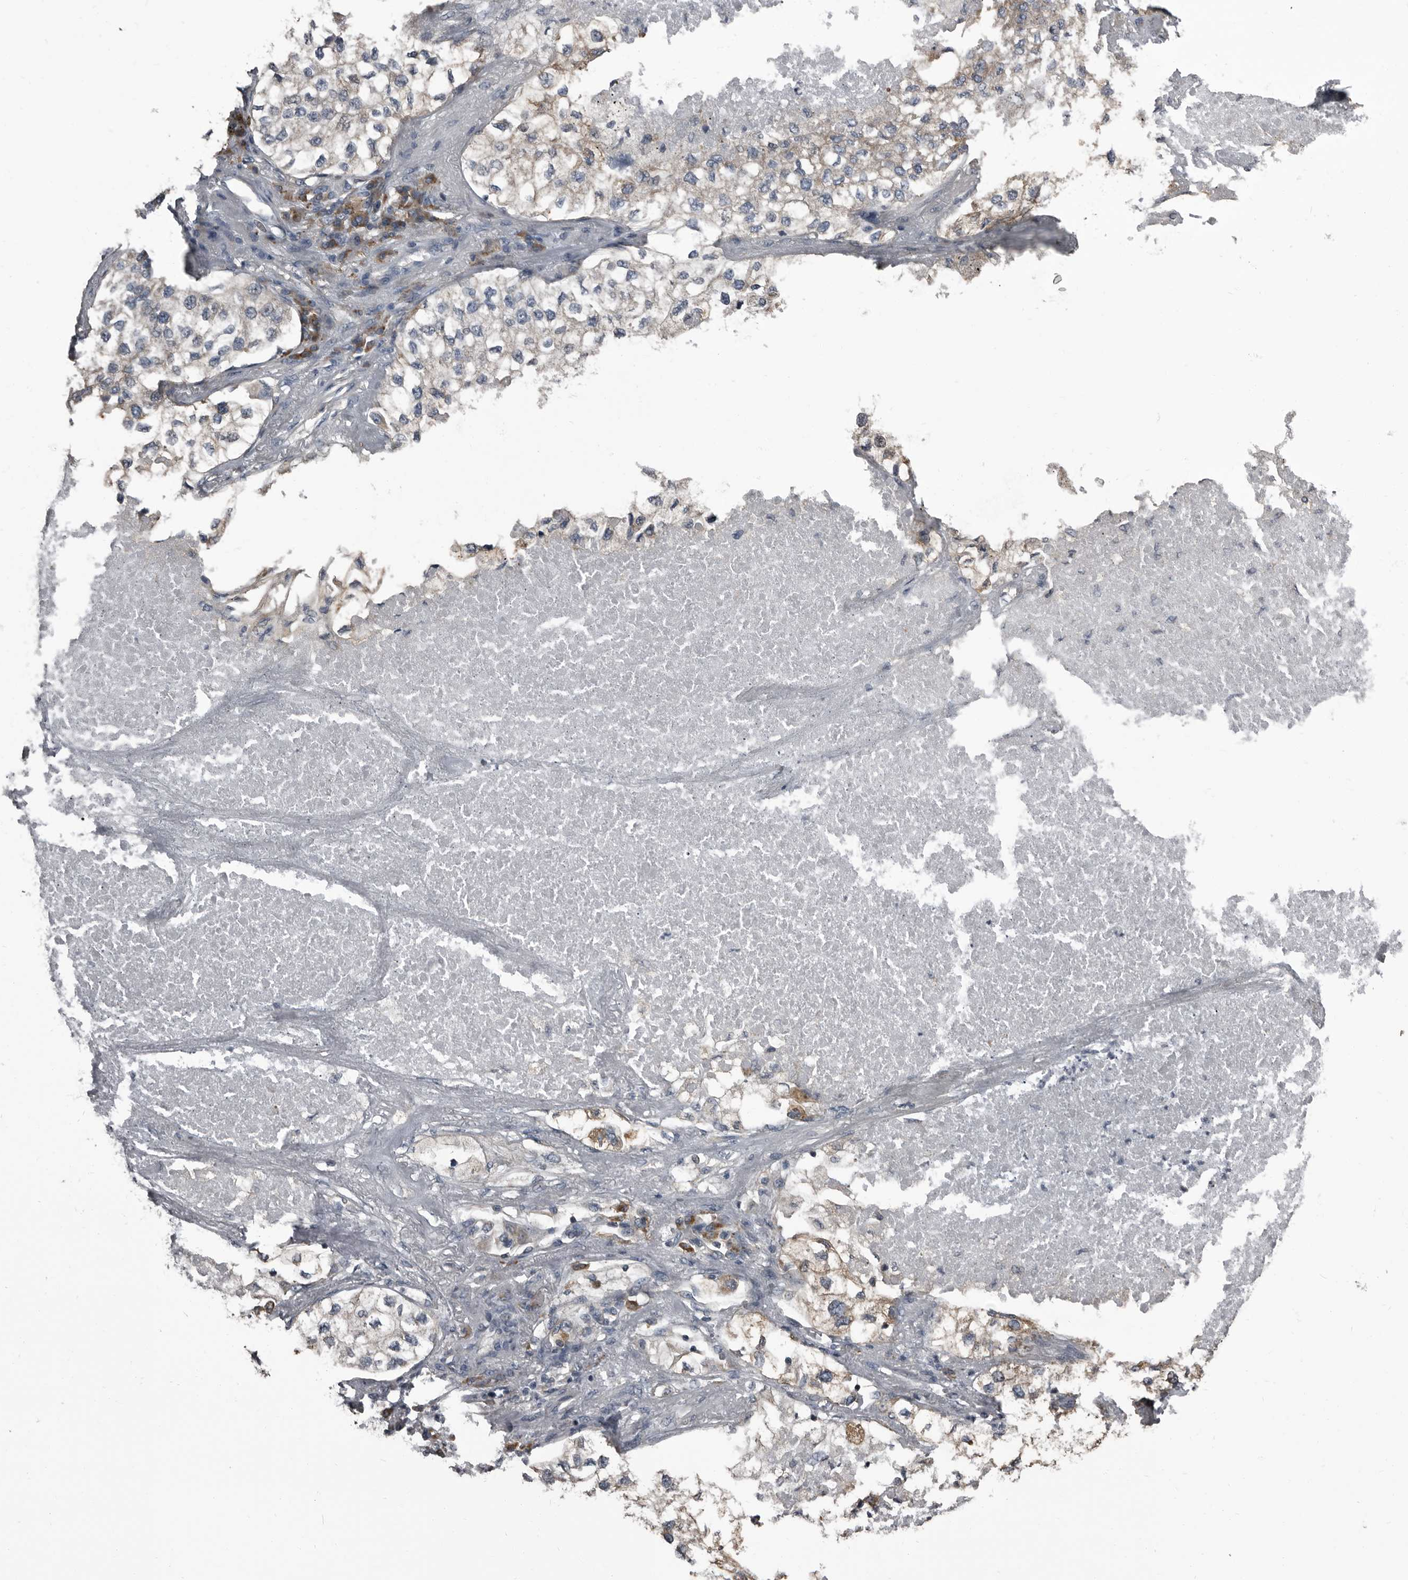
{"staining": {"intensity": "weak", "quantity": "<25%", "location": "cytoplasmic/membranous"}, "tissue": "lung cancer", "cell_type": "Tumor cells", "image_type": "cancer", "snomed": [{"axis": "morphology", "description": "Adenocarcinoma, NOS"}, {"axis": "topography", "description": "Lung"}], "caption": "The micrograph exhibits no staining of tumor cells in lung adenocarcinoma.", "gene": "TPD52L1", "patient": {"sex": "male", "age": 63}}